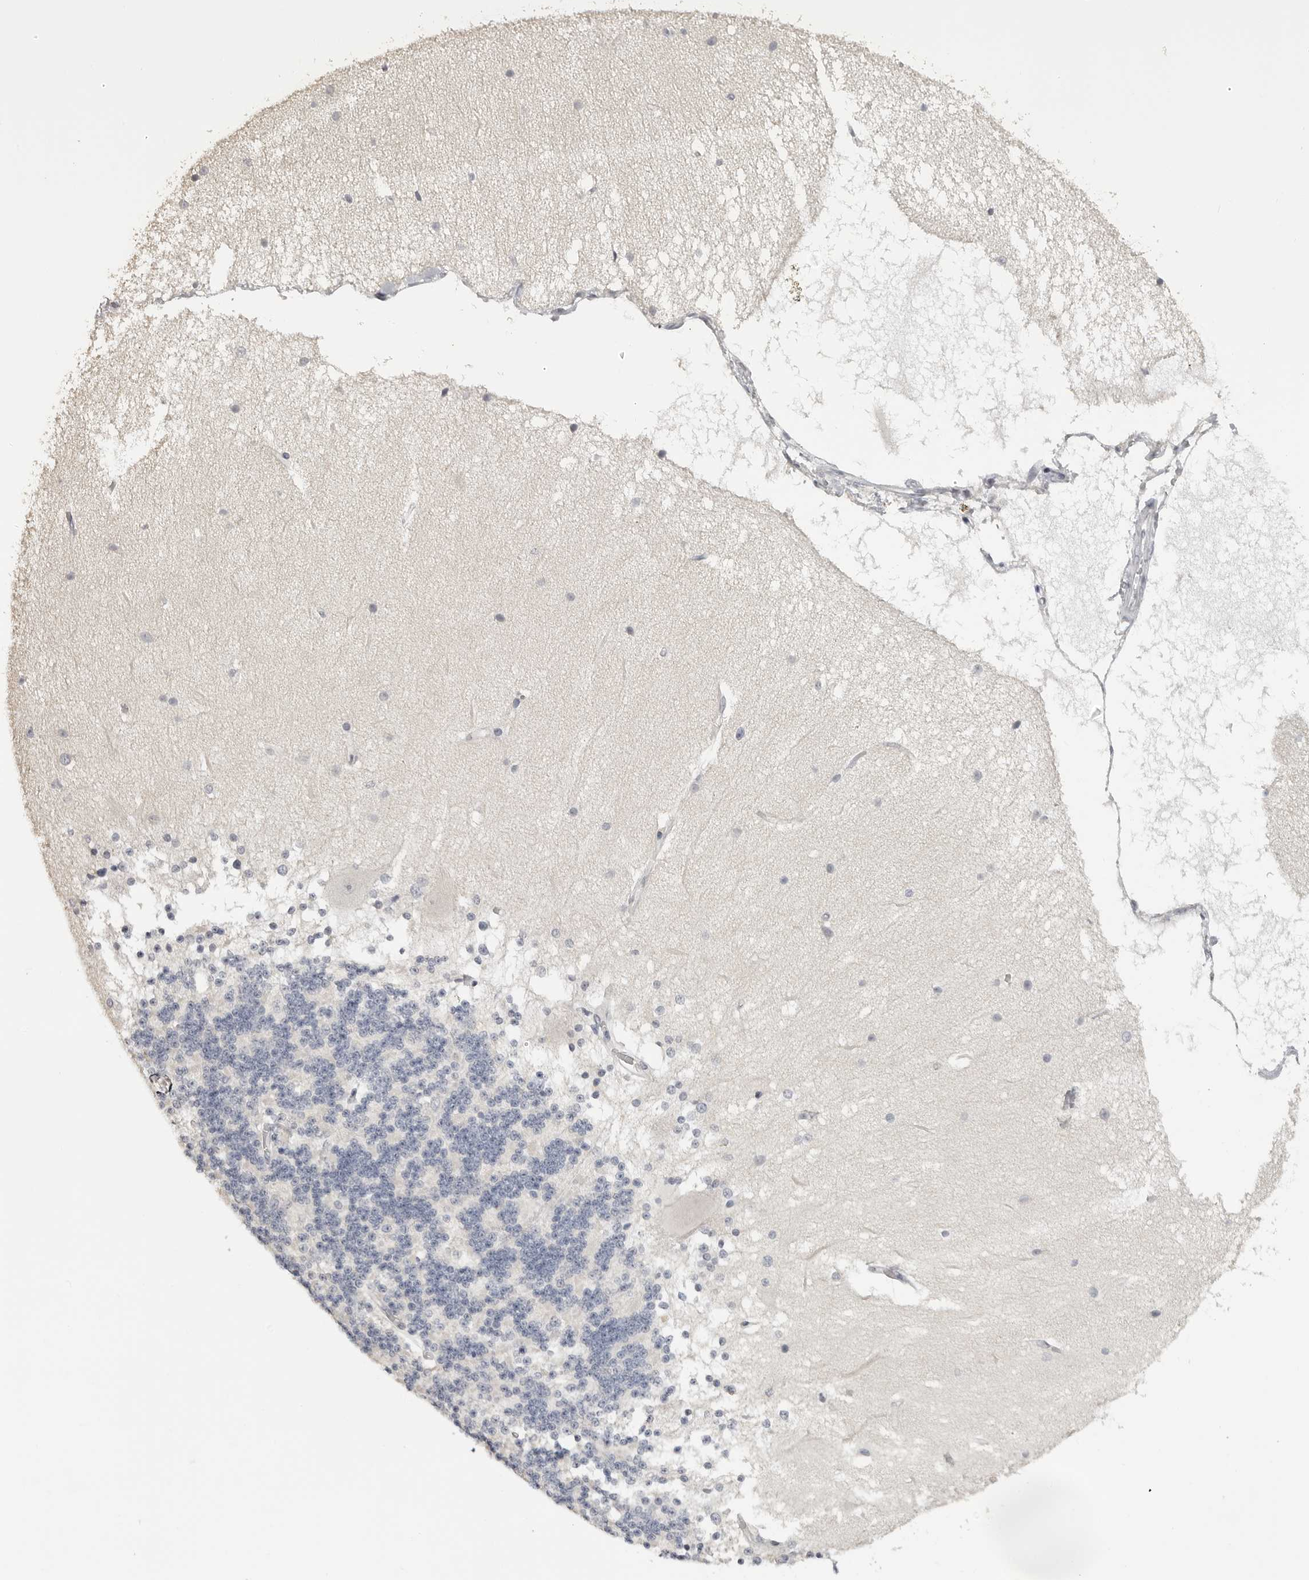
{"staining": {"intensity": "negative", "quantity": "none", "location": "none"}, "tissue": "cerebellum", "cell_type": "Cells in granular layer", "image_type": "normal", "snomed": [{"axis": "morphology", "description": "Normal tissue, NOS"}, {"axis": "topography", "description": "Cerebellum"}], "caption": "This is an immunohistochemistry (IHC) histopathology image of normal human cerebellum. There is no staining in cells in granular layer.", "gene": "GPN2", "patient": {"sex": "female", "age": 54}}